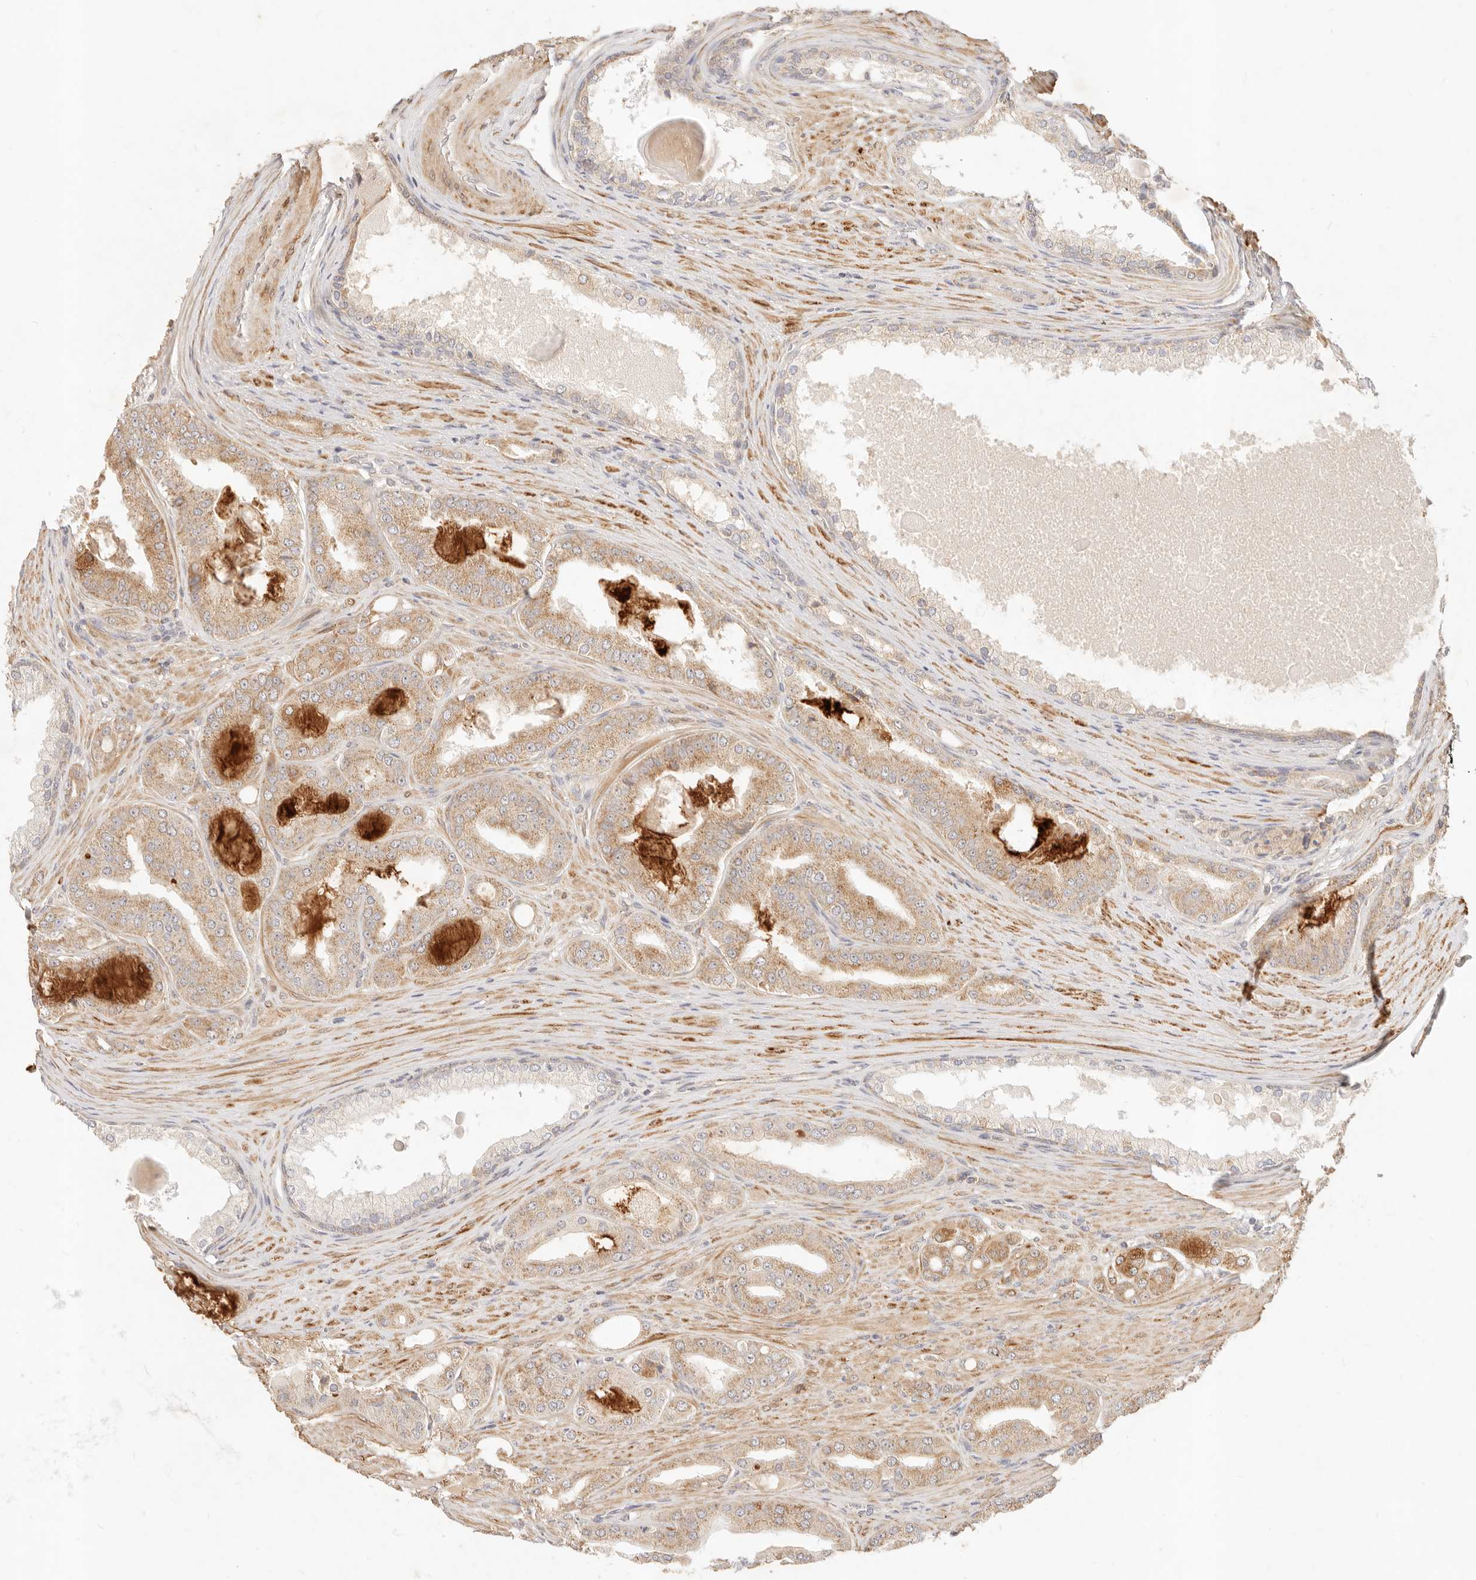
{"staining": {"intensity": "weak", "quantity": ">75%", "location": "cytoplasmic/membranous"}, "tissue": "prostate cancer", "cell_type": "Tumor cells", "image_type": "cancer", "snomed": [{"axis": "morphology", "description": "Adenocarcinoma, High grade"}, {"axis": "topography", "description": "Prostate"}], "caption": "A photomicrograph showing weak cytoplasmic/membranous positivity in approximately >75% of tumor cells in prostate high-grade adenocarcinoma, as visualized by brown immunohistochemical staining.", "gene": "RUBCNL", "patient": {"sex": "male", "age": 60}}